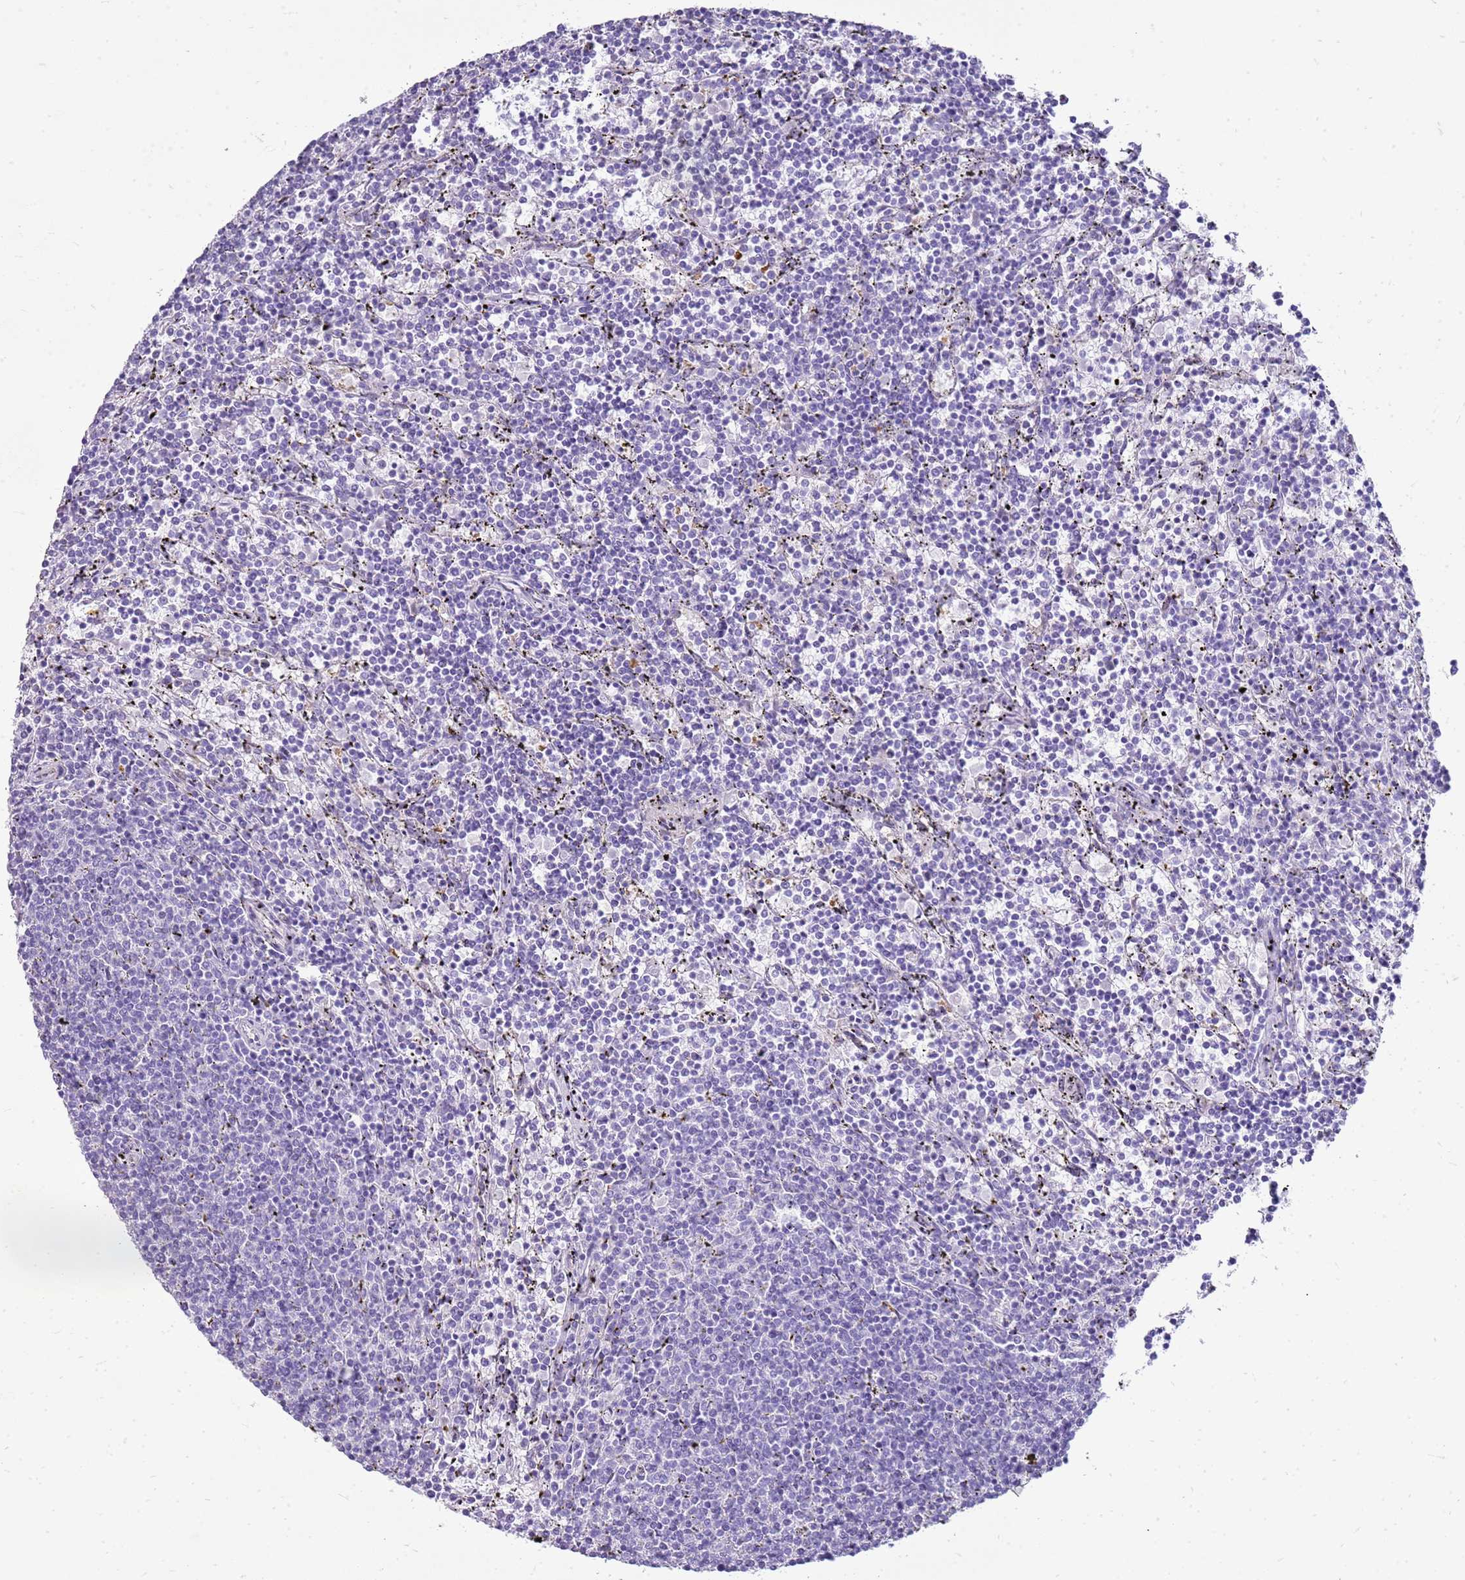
{"staining": {"intensity": "negative", "quantity": "none", "location": "none"}, "tissue": "lymphoma", "cell_type": "Tumor cells", "image_type": "cancer", "snomed": [{"axis": "morphology", "description": "Malignant lymphoma, non-Hodgkin's type, Low grade"}, {"axis": "topography", "description": "Spleen"}], "caption": "A high-resolution histopathology image shows immunohistochemistry (IHC) staining of low-grade malignant lymphoma, non-Hodgkin's type, which exhibits no significant positivity in tumor cells. Brightfield microscopy of IHC stained with DAB (3,3'-diaminobenzidine) (brown) and hematoxylin (blue), captured at high magnification.", "gene": "SULT1E1", "patient": {"sex": "female", "age": 50}}